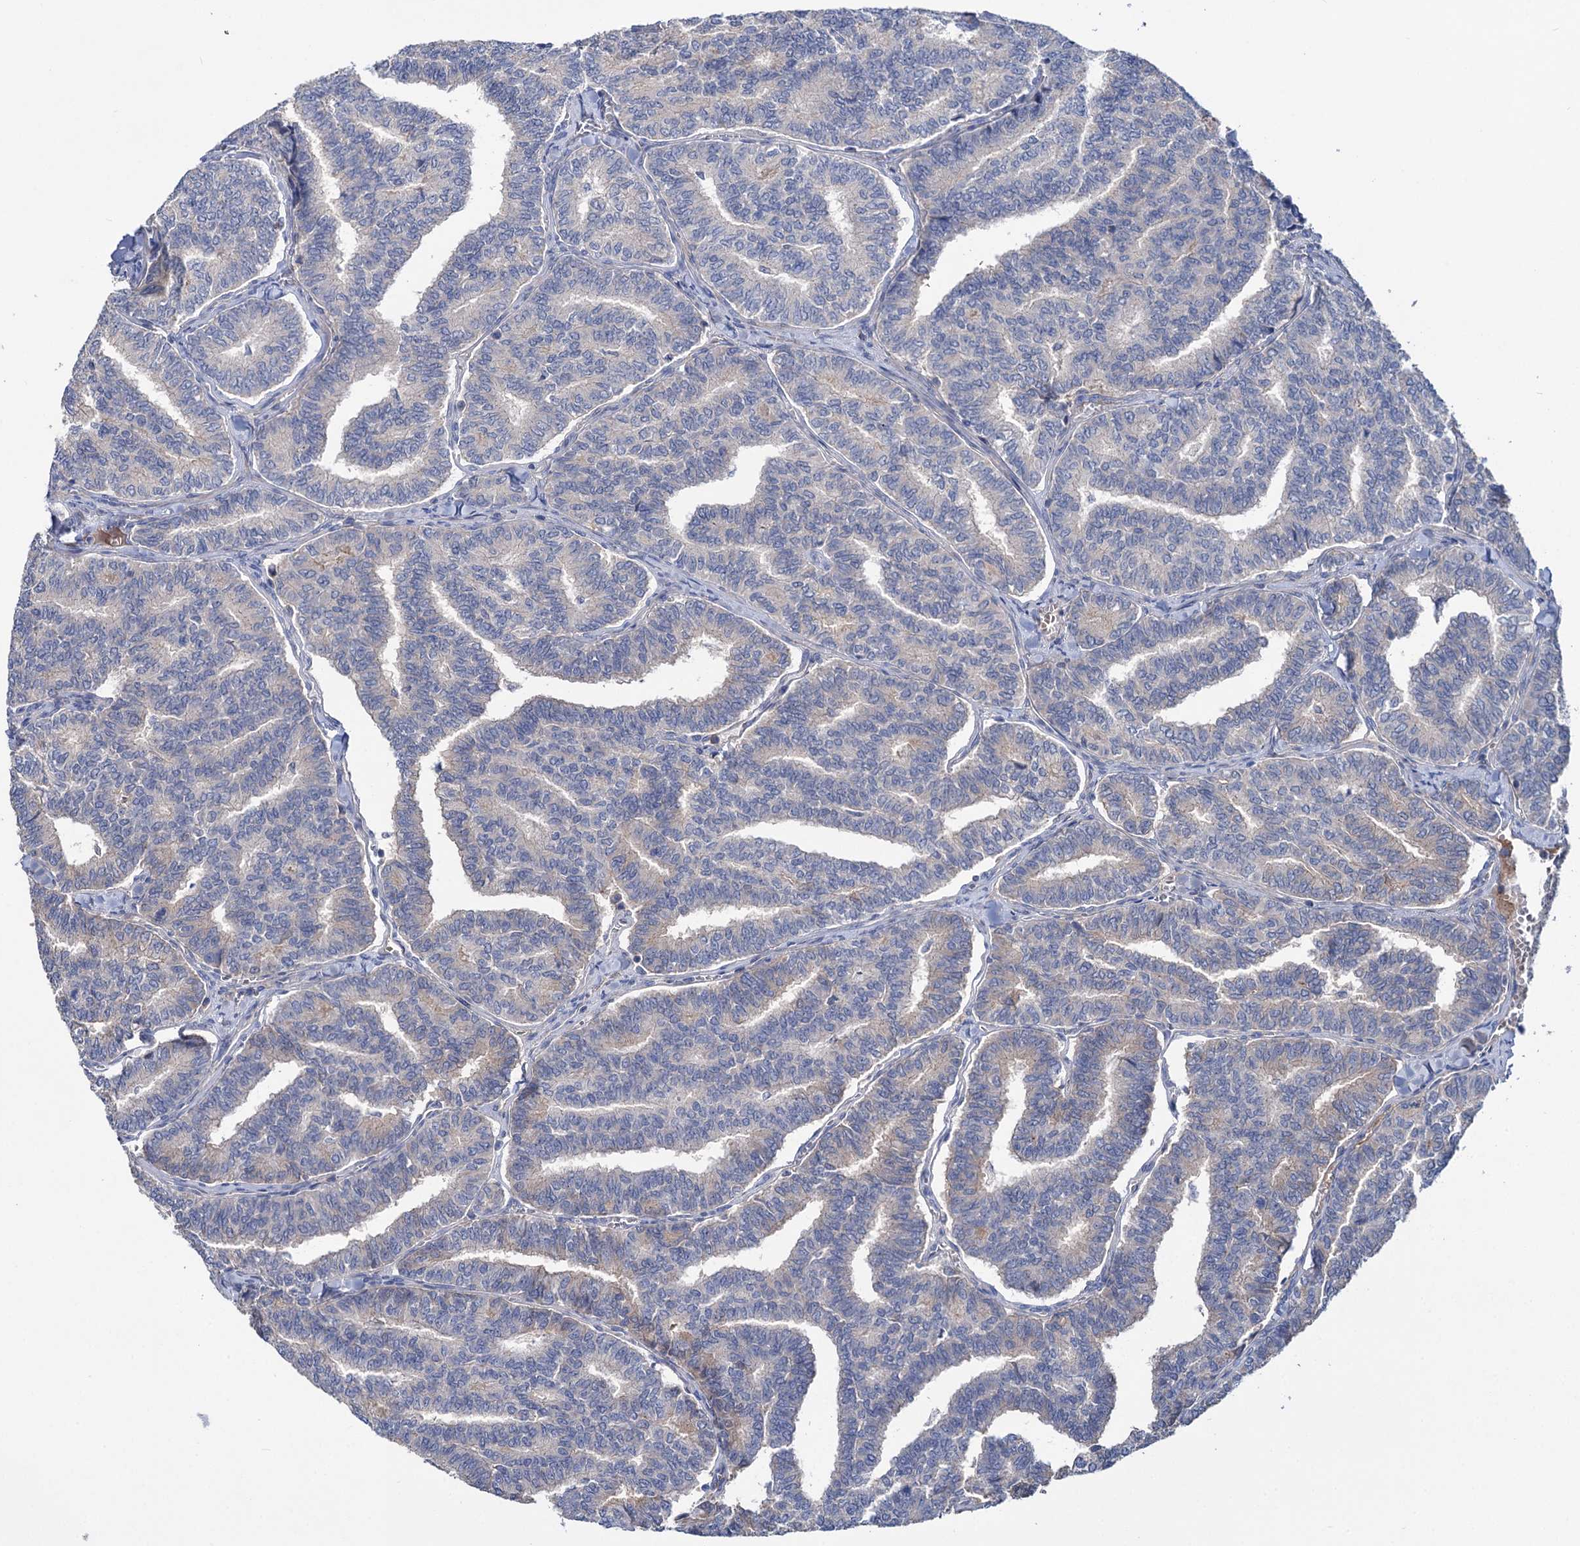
{"staining": {"intensity": "negative", "quantity": "none", "location": "none"}, "tissue": "thyroid cancer", "cell_type": "Tumor cells", "image_type": "cancer", "snomed": [{"axis": "morphology", "description": "Papillary adenocarcinoma, NOS"}, {"axis": "topography", "description": "Thyroid gland"}], "caption": "There is no significant expression in tumor cells of thyroid cancer.", "gene": "PPP1R32", "patient": {"sex": "female", "age": 35}}